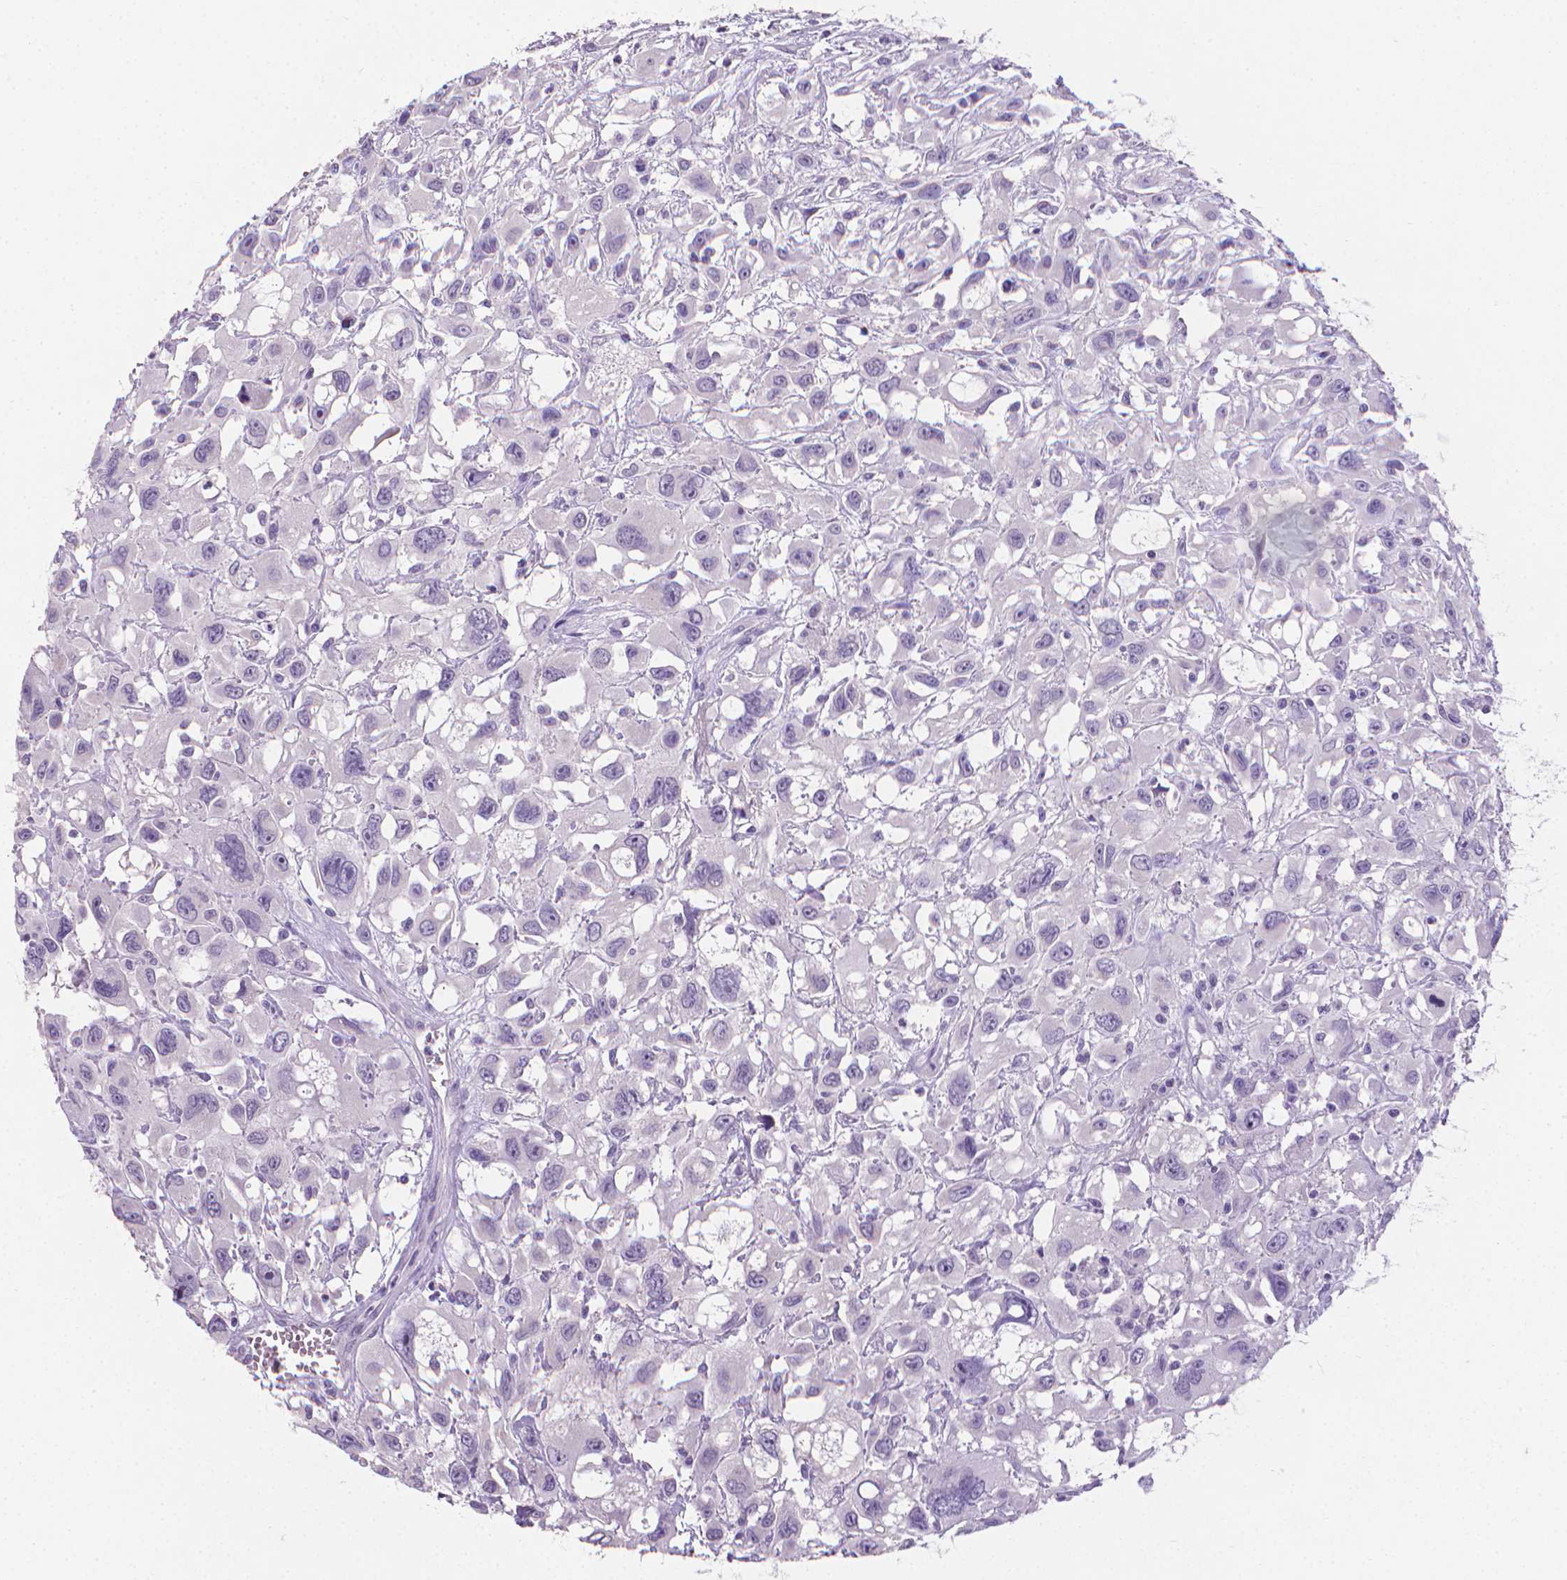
{"staining": {"intensity": "negative", "quantity": "none", "location": "none"}, "tissue": "head and neck cancer", "cell_type": "Tumor cells", "image_type": "cancer", "snomed": [{"axis": "morphology", "description": "Squamous cell carcinoma, NOS"}, {"axis": "morphology", "description": "Squamous cell carcinoma, metastatic, NOS"}, {"axis": "topography", "description": "Oral tissue"}, {"axis": "topography", "description": "Head-Neck"}], "caption": "Tumor cells show no significant protein expression in head and neck squamous cell carcinoma.", "gene": "XPNPEP2", "patient": {"sex": "female", "age": 85}}